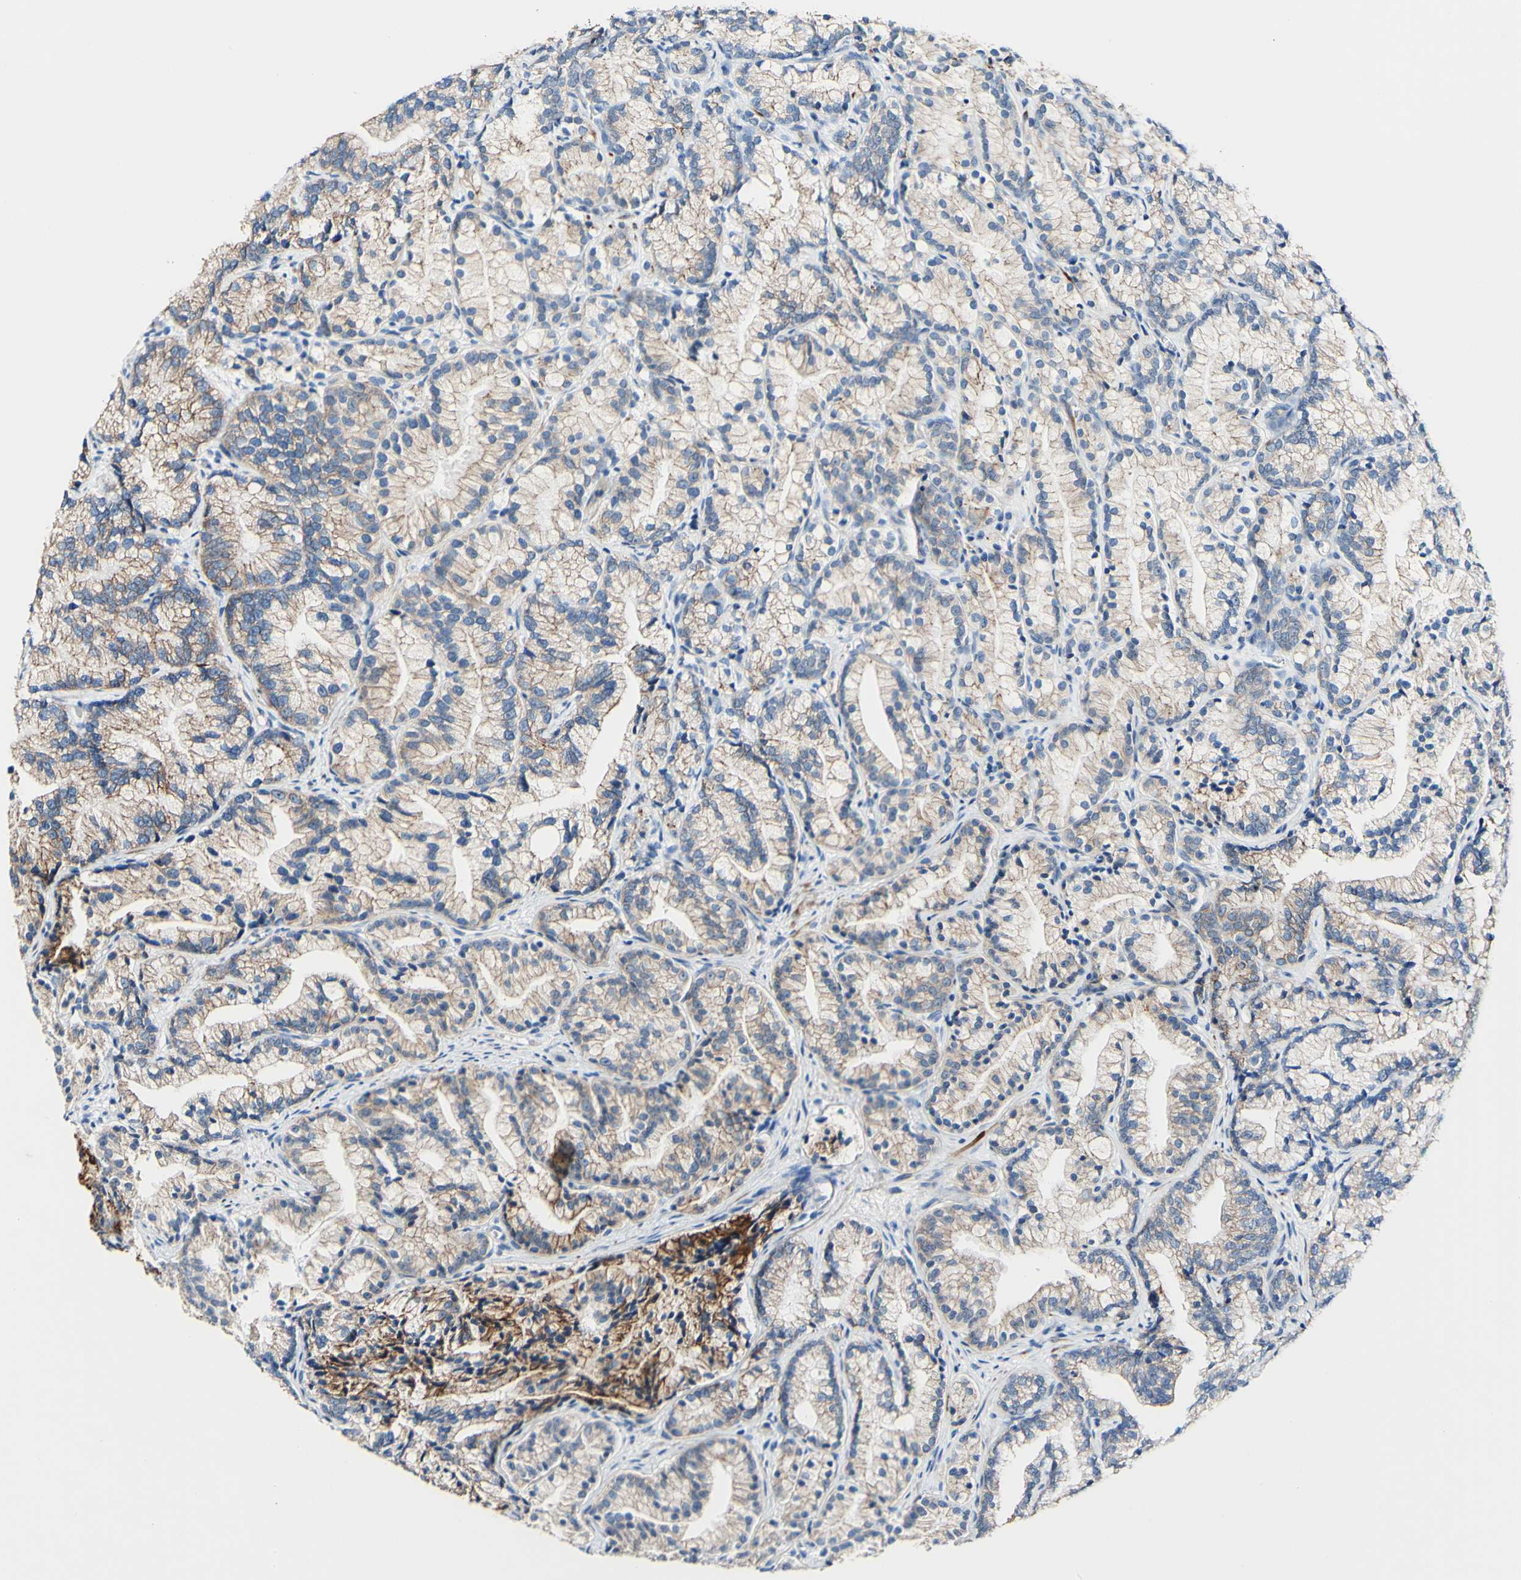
{"staining": {"intensity": "strong", "quantity": ">75%", "location": "cytoplasmic/membranous"}, "tissue": "prostate cancer", "cell_type": "Tumor cells", "image_type": "cancer", "snomed": [{"axis": "morphology", "description": "Adenocarcinoma, Low grade"}, {"axis": "topography", "description": "Prostate"}], "caption": "The micrograph shows staining of prostate adenocarcinoma (low-grade), revealing strong cytoplasmic/membranous protein expression (brown color) within tumor cells. (DAB (3,3'-diaminobenzidine) IHC, brown staining for protein, blue staining for nuclei).", "gene": "DSC2", "patient": {"sex": "male", "age": 89}}